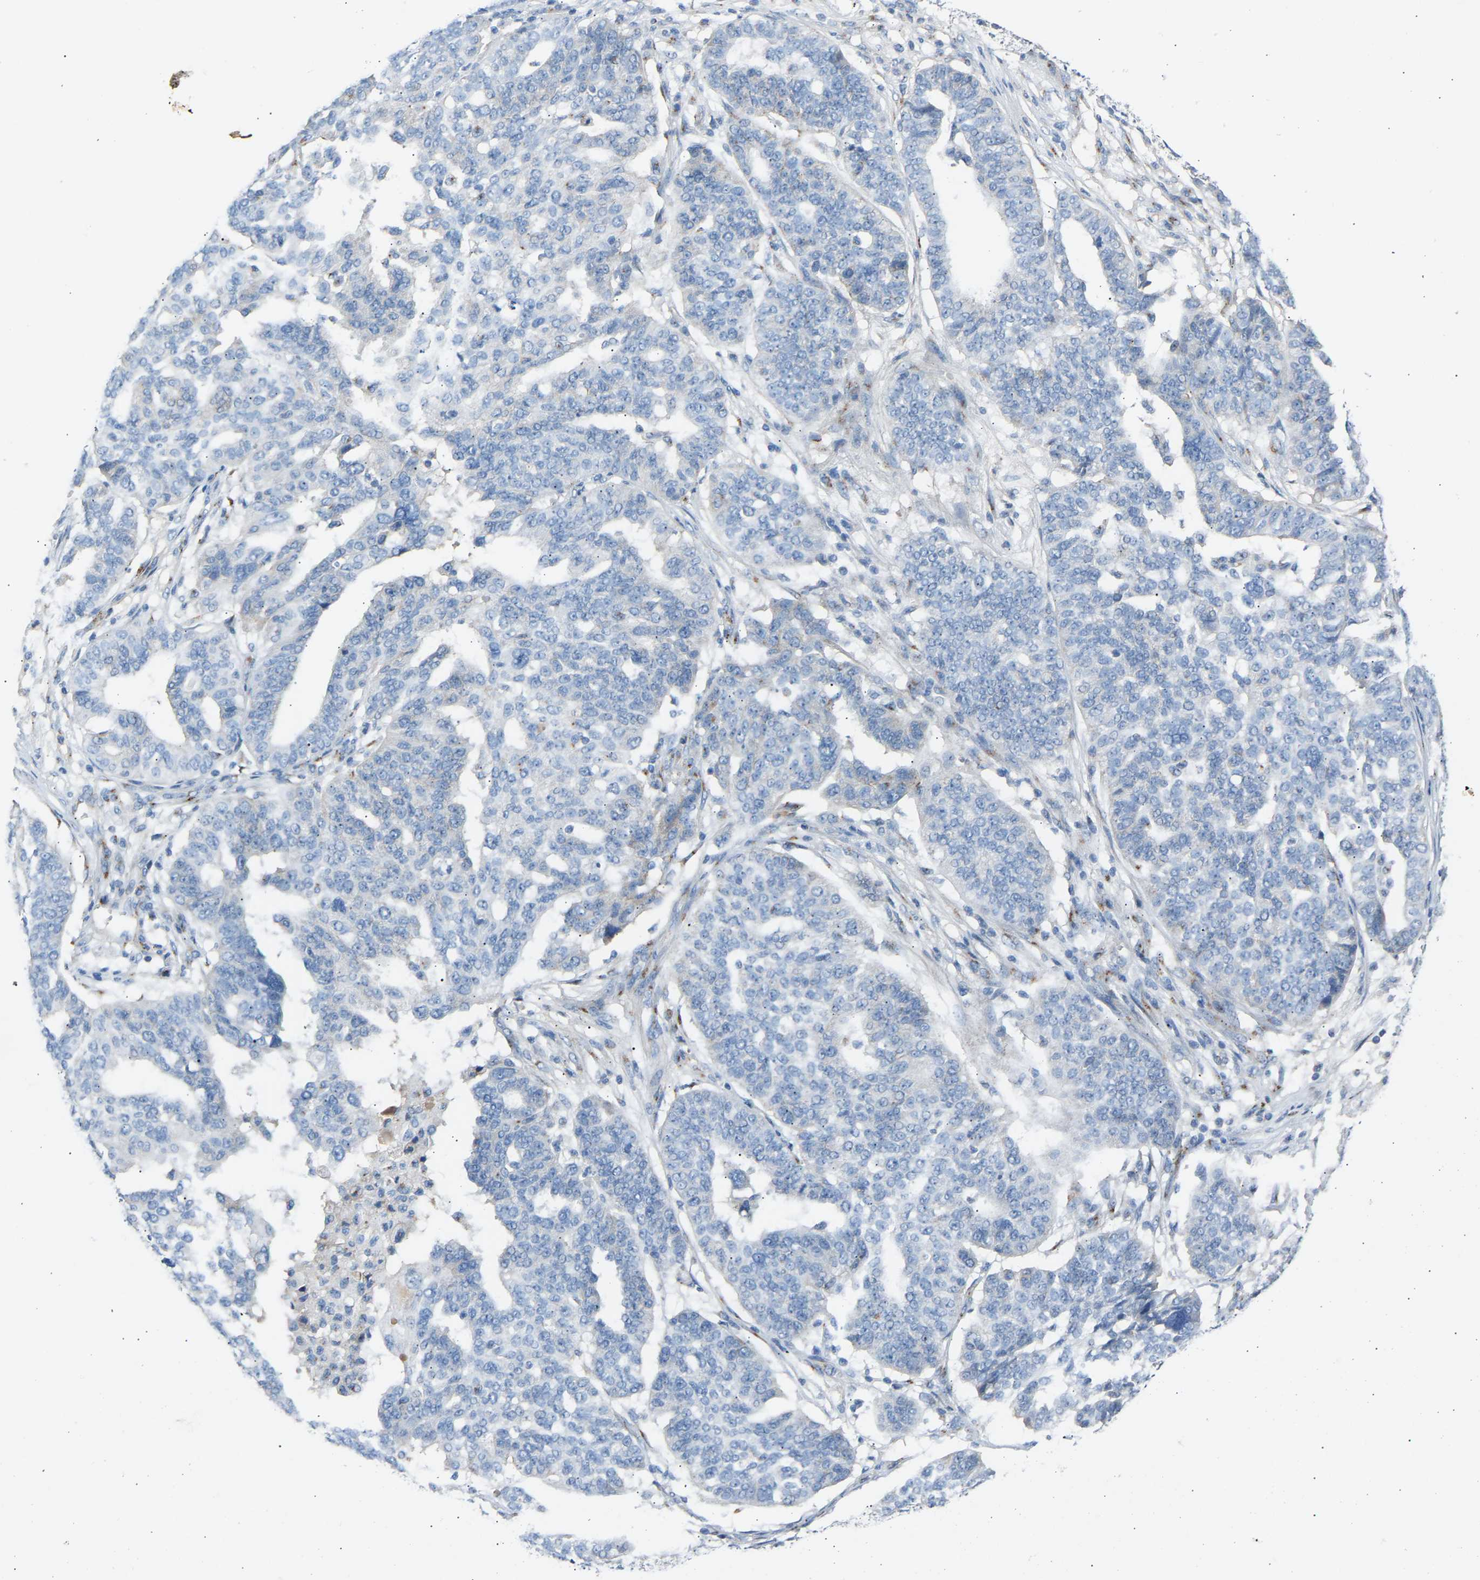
{"staining": {"intensity": "negative", "quantity": "none", "location": "none"}, "tissue": "ovarian cancer", "cell_type": "Tumor cells", "image_type": "cancer", "snomed": [{"axis": "morphology", "description": "Cystadenocarcinoma, serous, NOS"}, {"axis": "topography", "description": "Ovary"}], "caption": "A micrograph of human serous cystadenocarcinoma (ovarian) is negative for staining in tumor cells. The staining was performed using DAB (3,3'-diaminobenzidine) to visualize the protein expression in brown, while the nuclei were stained in blue with hematoxylin (Magnification: 20x).", "gene": "CYREN", "patient": {"sex": "female", "age": 59}}